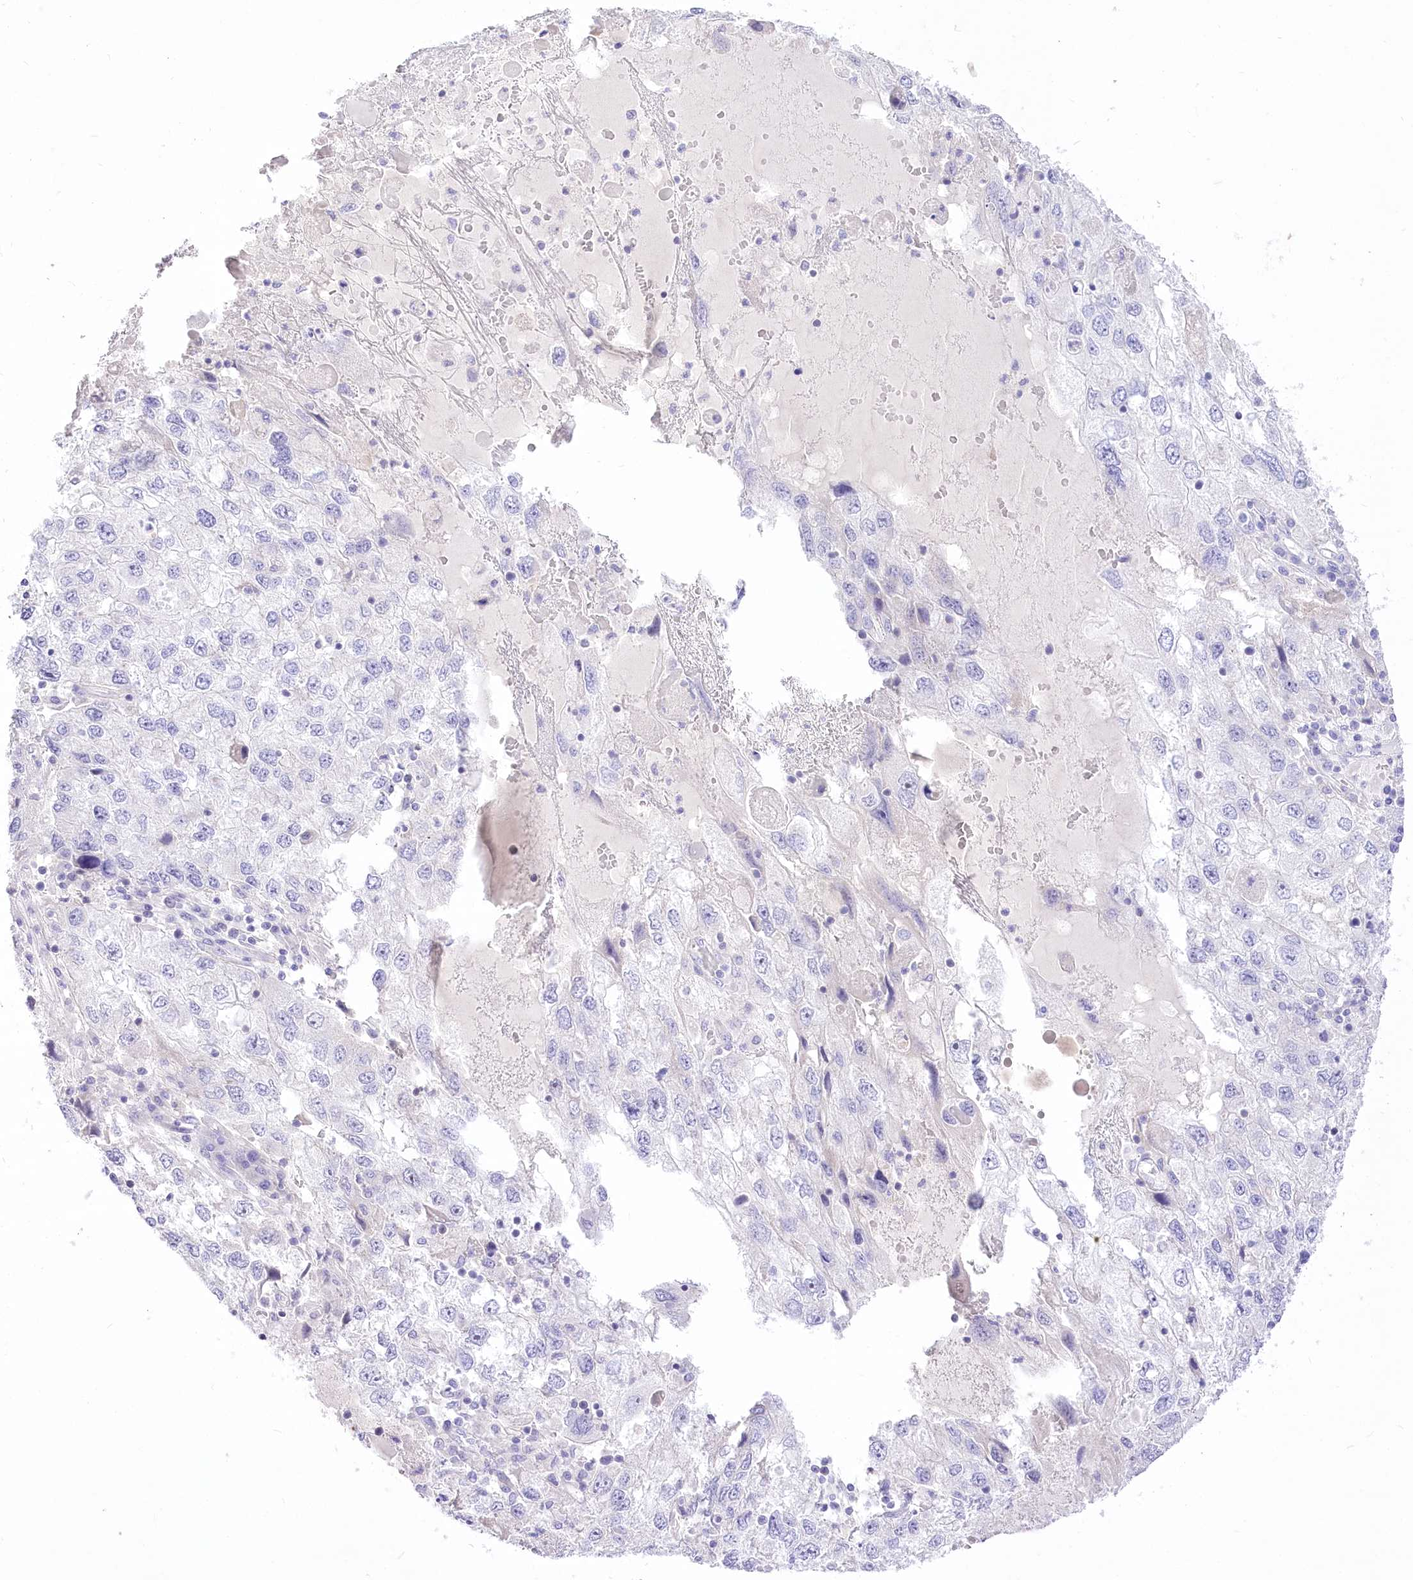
{"staining": {"intensity": "negative", "quantity": "none", "location": "none"}, "tissue": "endometrial cancer", "cell_type": "Tumor cells", "image_type": "cancer", "snomed": [{"axis": "morphology", "description": "Adenocarcinoma, NOS"}, {"axis": "topography", "description": "Endometrium"}], "caption": "Endometrial cancer stained for a protein using IHC displays no positivity tumor cells.", "gene": "HELT", "patient": {"sex": "female", "age": 49}}